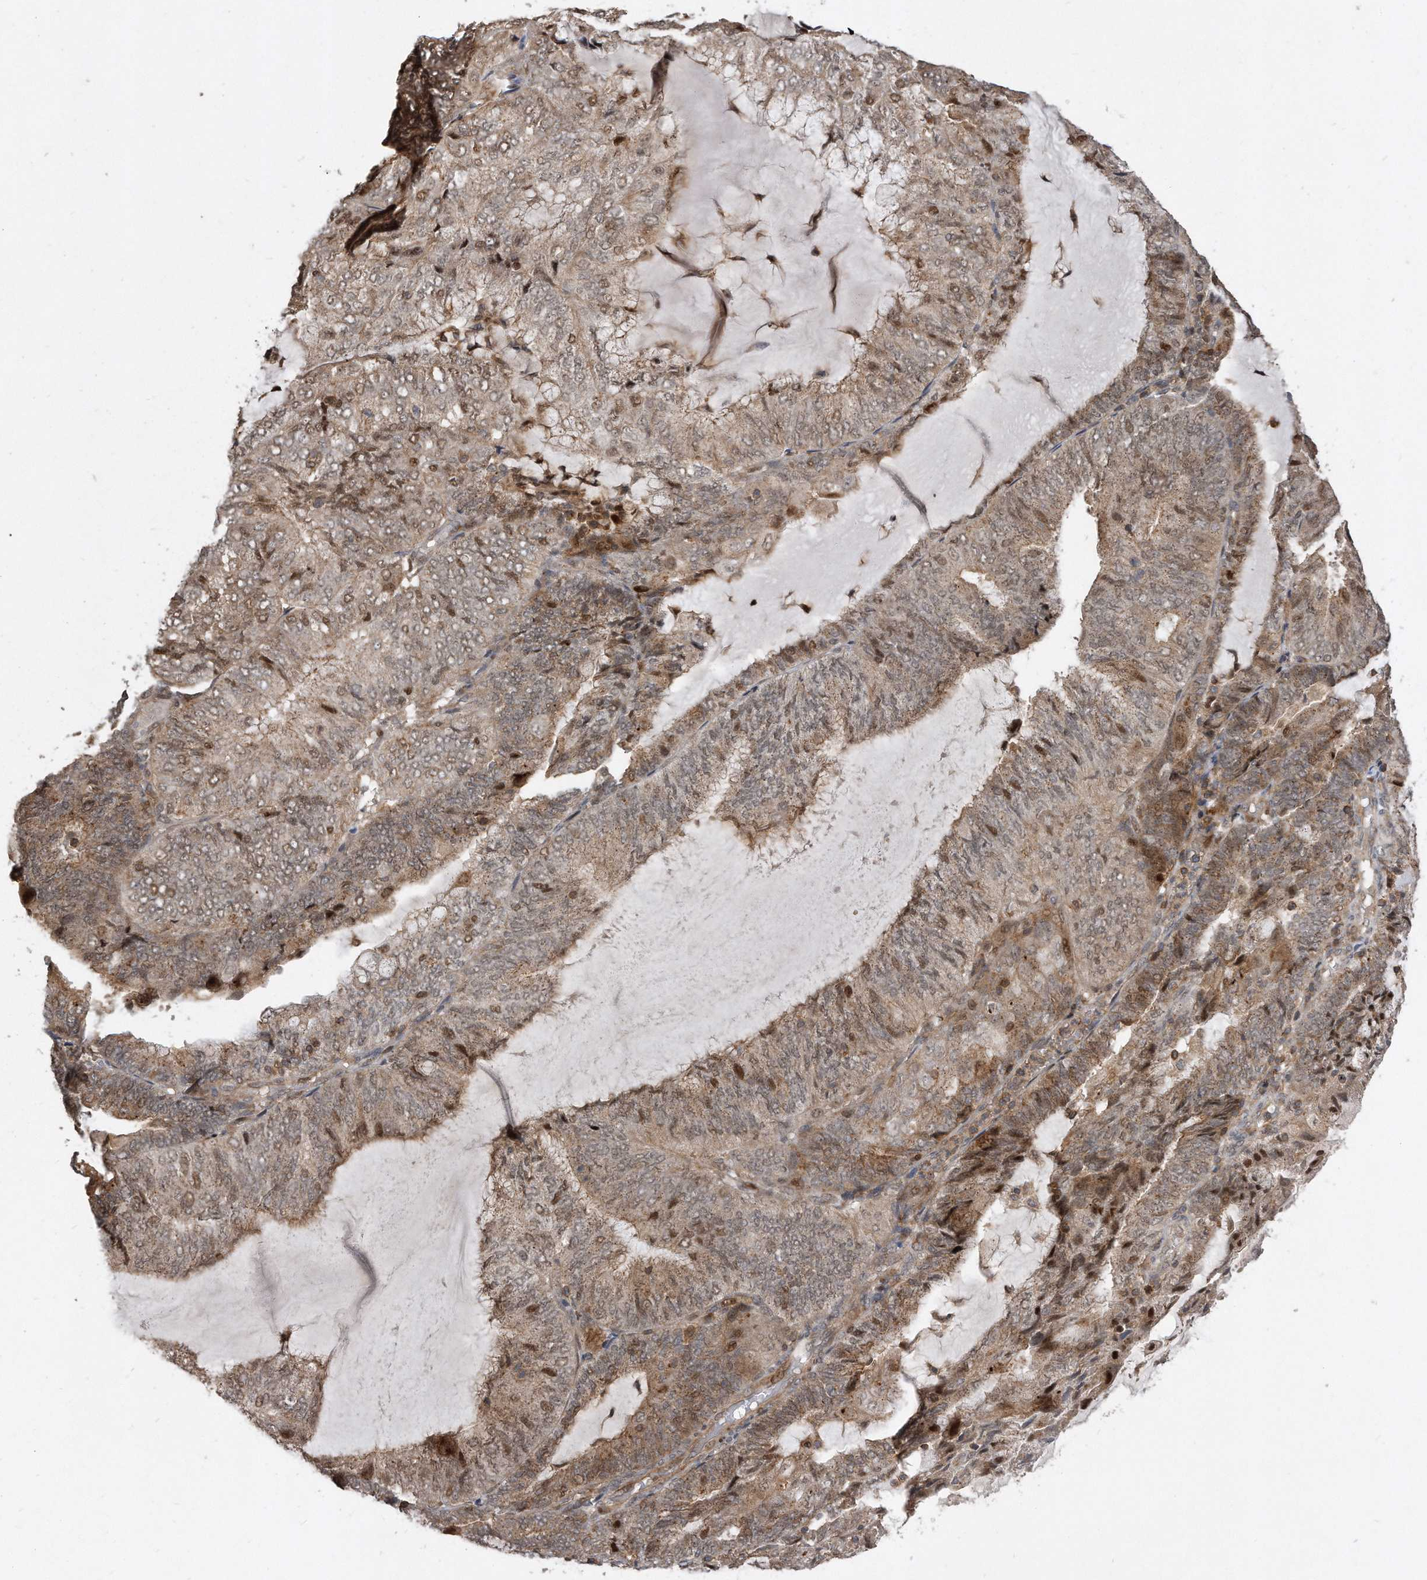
{"staining": {"intensity": "weak", "quantity": ">75%", "location": "cytoplasmic/membranous,nuclear"}, "tissue": "endometrial cancer", "cell_type": "Tumor cells", "image_type": "cancer", "snomed": [{"axis": "morphology", "description": "Adenocarcinoma, NOS"}, {"axis": "topography", "description": "Endometrium"}], "caption": "Immunohistochemical staining of endometrial adenocarcinoma demonstrates low levels of weak cytoplasmic/membranous and nuclear staining in about >75% of tumor cells.", "gene": "PGBD2", "patient": {"sex": "female", "age": 81}}